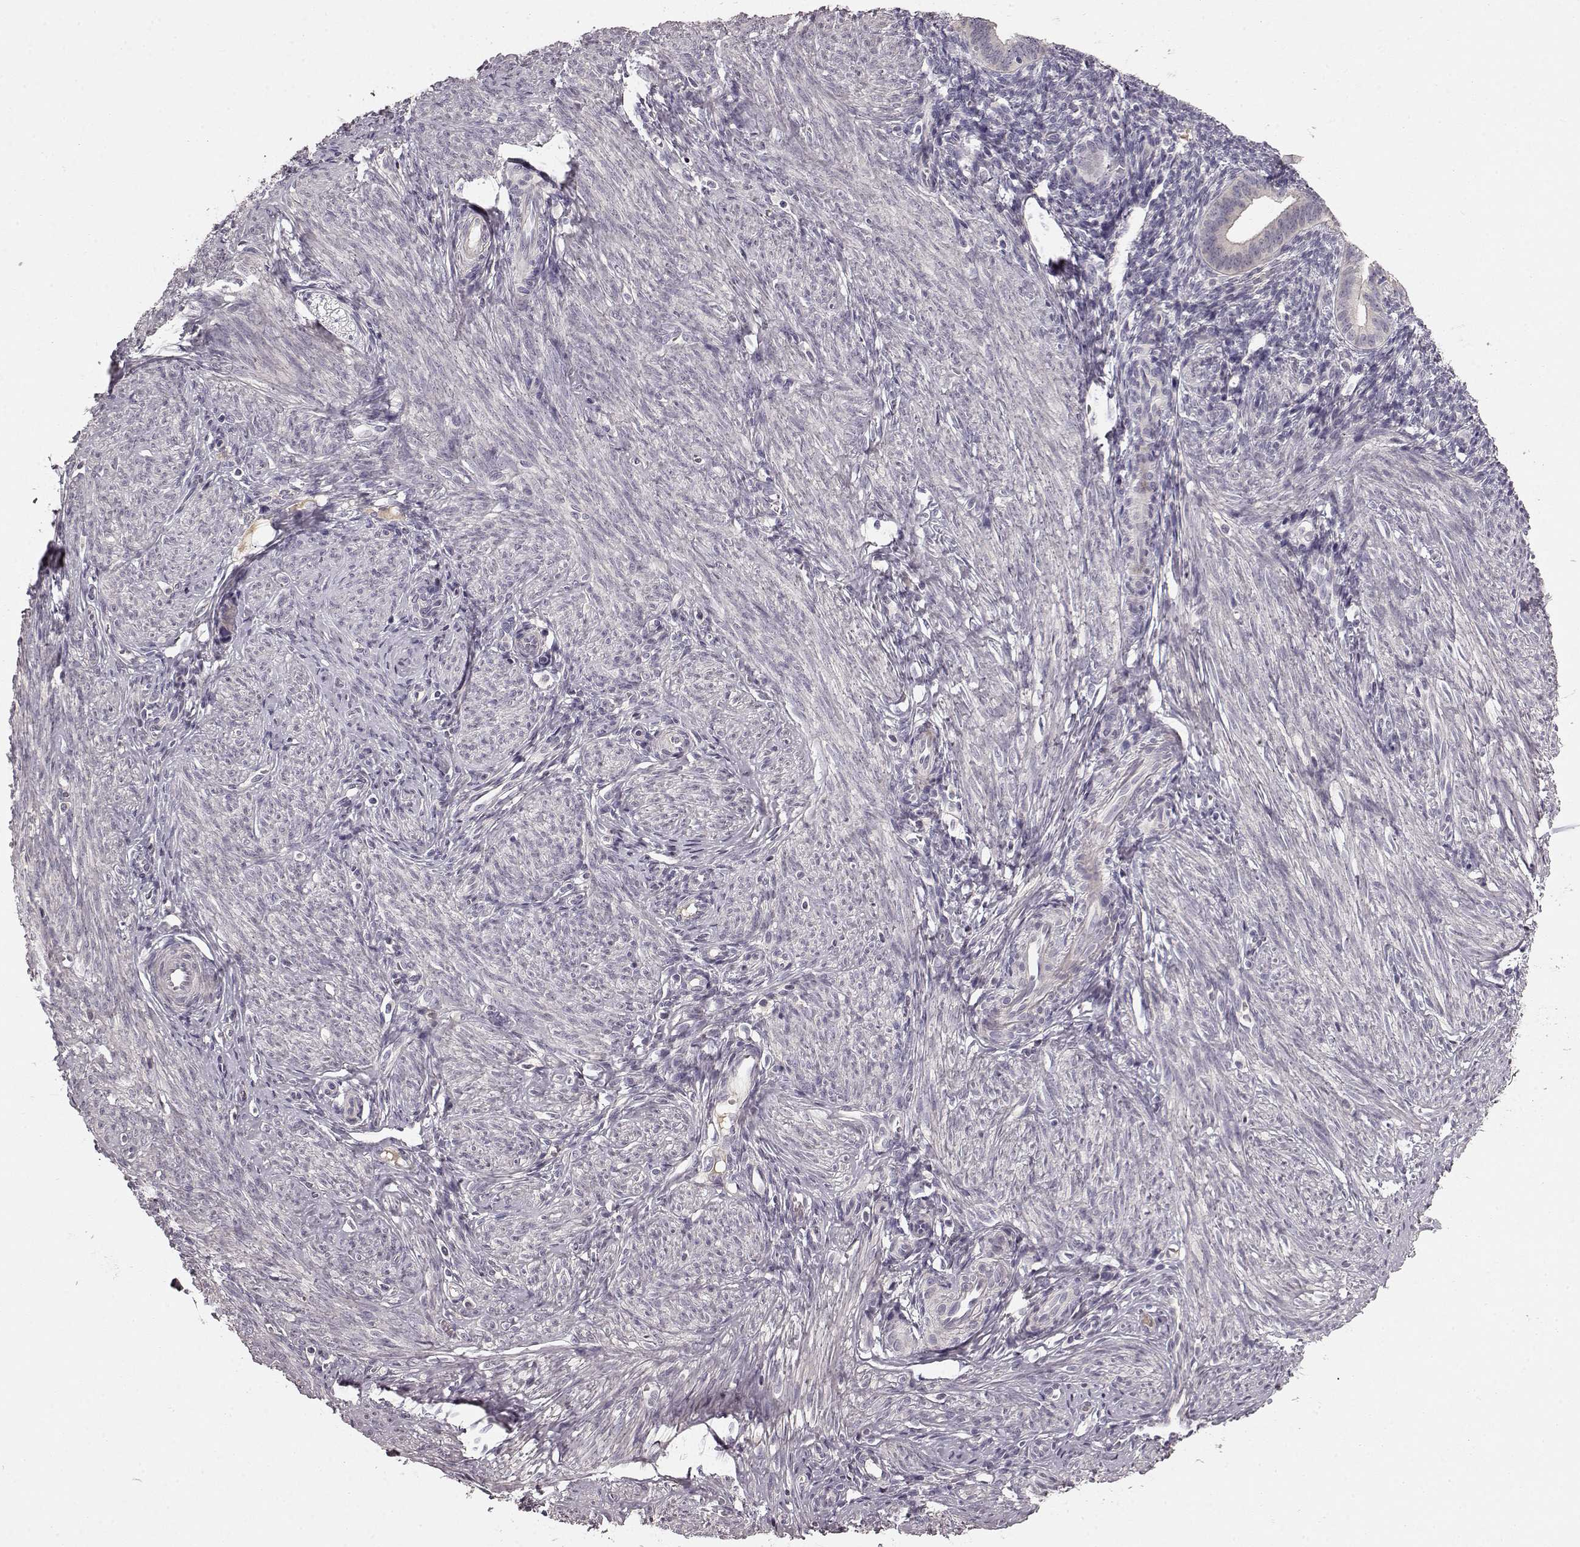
{"staining": {"intensity": "negative", "quantity": "none", "location": "none"}, "tissue": "endometrium", "cell_type": "Cells in endometrial stroma", "image_type": "normal", "snomed": [{"axis": "morphology", "description": "Normal tissue, NOS"}, {"axis": "topography", "description": "Endometrium"}], "caption": "Immunohistochemical staining of benign endometrium displays no significant staining in cells in endometrial stroma.", "gene": "SLC22A18", "patient": {"sex": "female", "age": 40}}